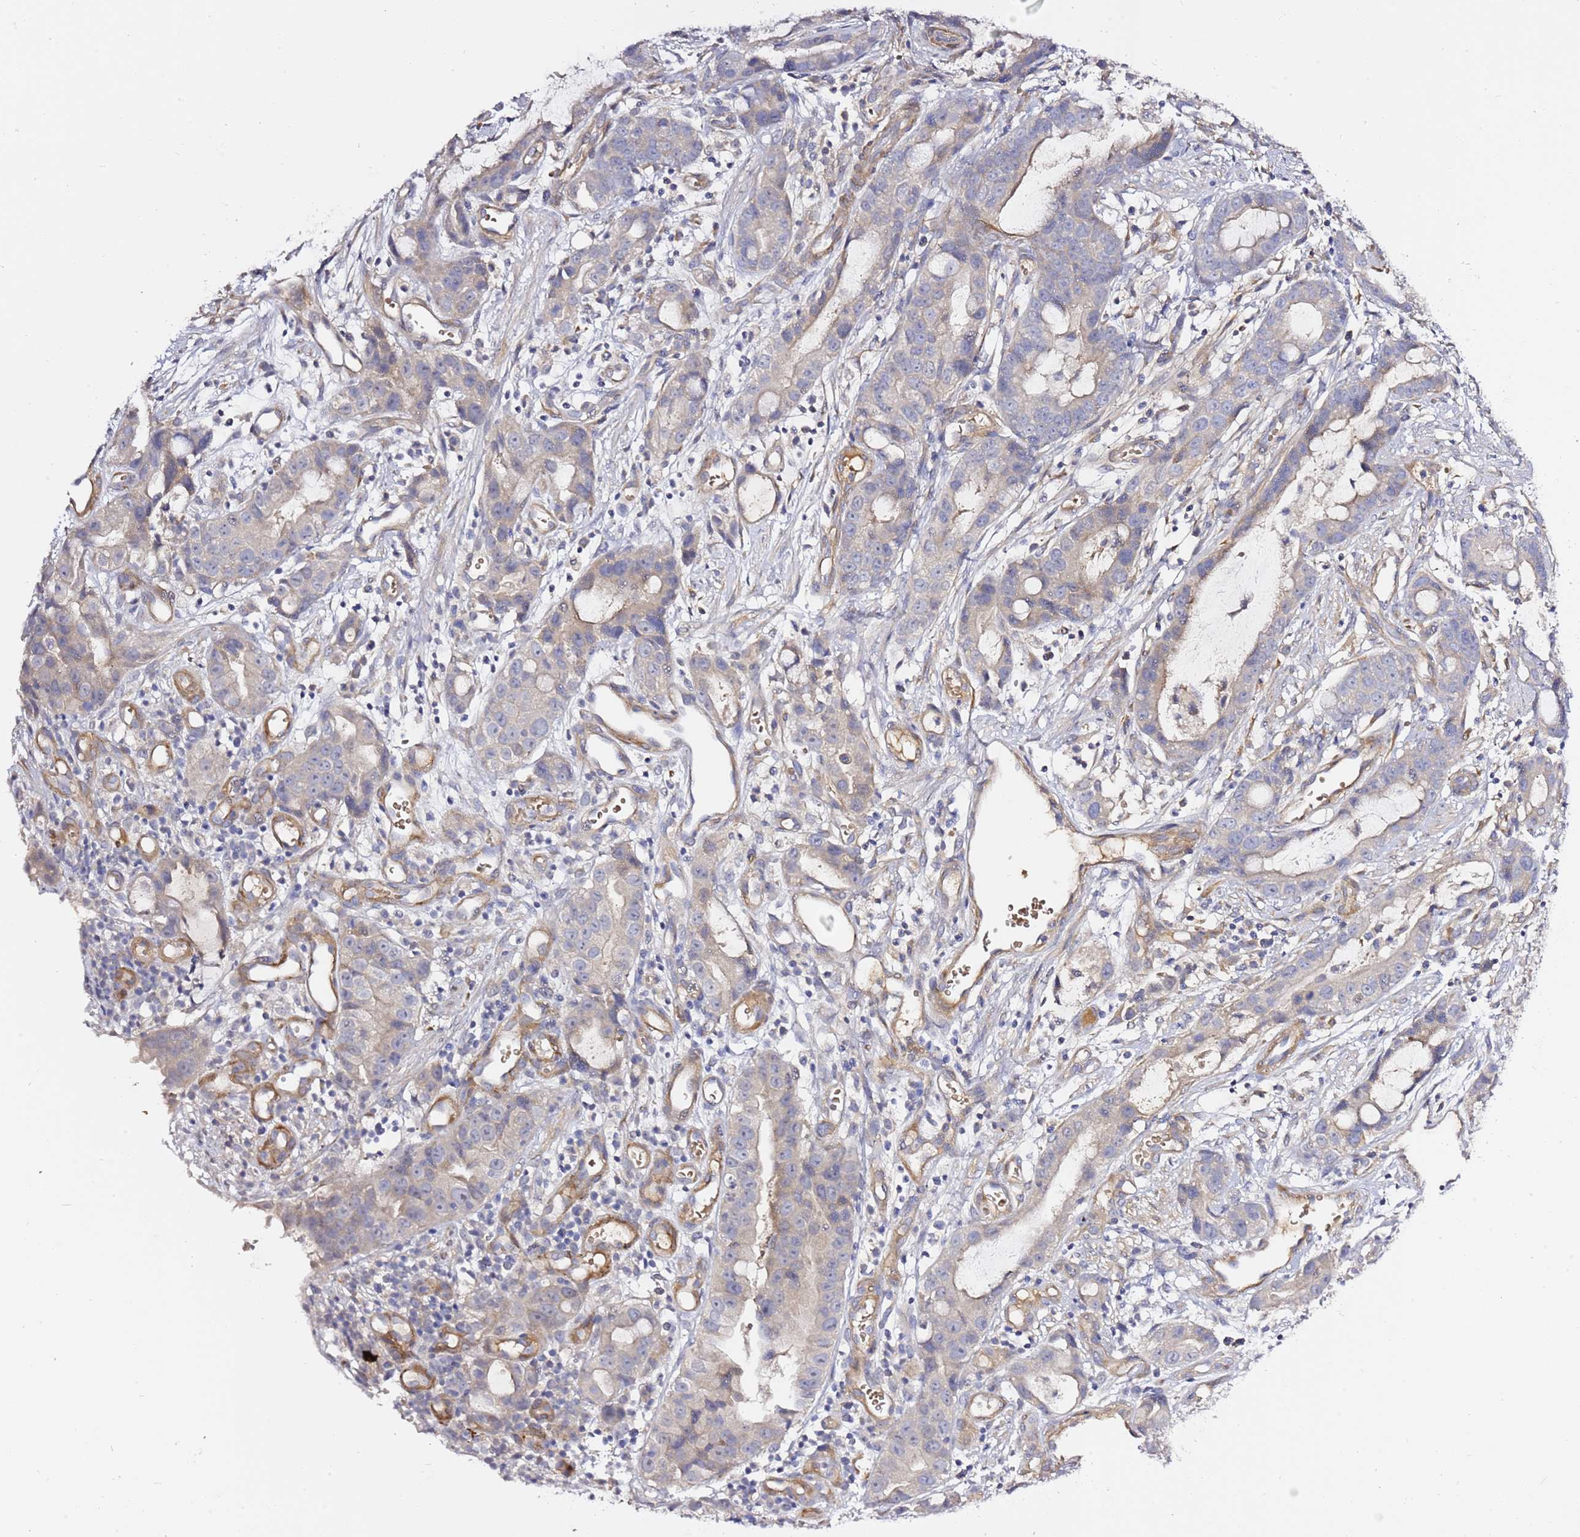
{"staining": {"intensity": "weak", "quantity": "25%-75%", "location": "cytoplasmic/membranous"}, "tissue": "stomach cancer", "cell_type": "Tumor cells", "image_type": "cancer", "snomed": [{"axis": "morphology", "description": "Adenocarcinoma, NOS"}, {"axis": "topography", "description": "Stomach"}], "caption": "Protein analysis of stomach adenocarcinoma tissue shows weak cytoplasmic/membranous positivity in approximately 25%-75% of tumor cells.", "gene": "RFK", "patient": {"sex": "male", "age": 55}}